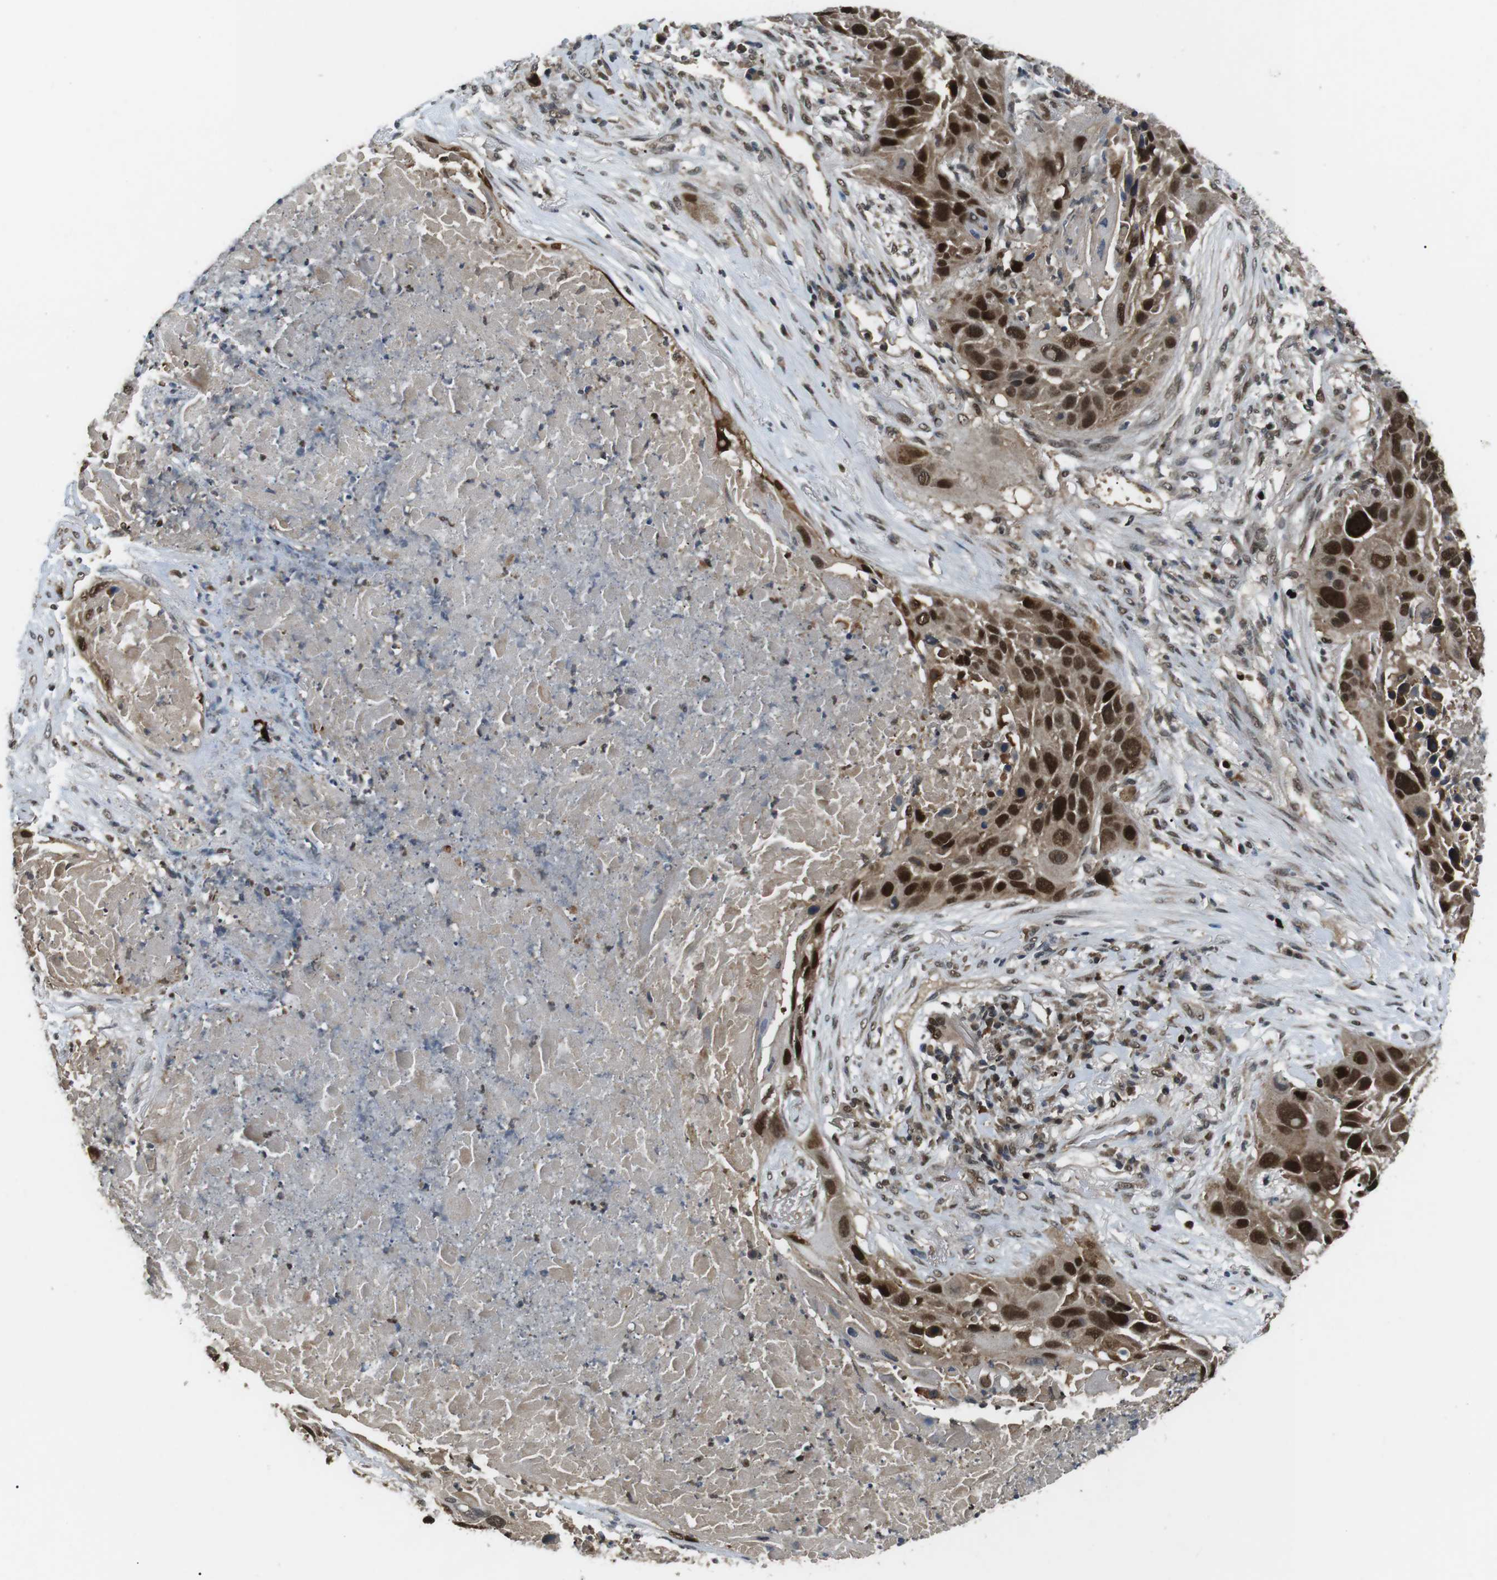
{"staining": {"intensity": "strong", "quantity": ">75%", "location": "nuclear"}, "tissue": "lung cancer", "cell_type": "Tumor cells", "image_type": "cancer", "snomed": [{"axis": "morphology", "description": "Squamous cell carcinoma, NOS"}, {"axis": "topography", "description": "Lung"}], "caption": "Approximately >75% of tumor cells in lung squamous cell carcinoma exhibit strong nuclear protein staining as visualized by brown immunohistochemical staining.", "gene": "ORAI3", "patient": {"sex": "male", "age": 57}}